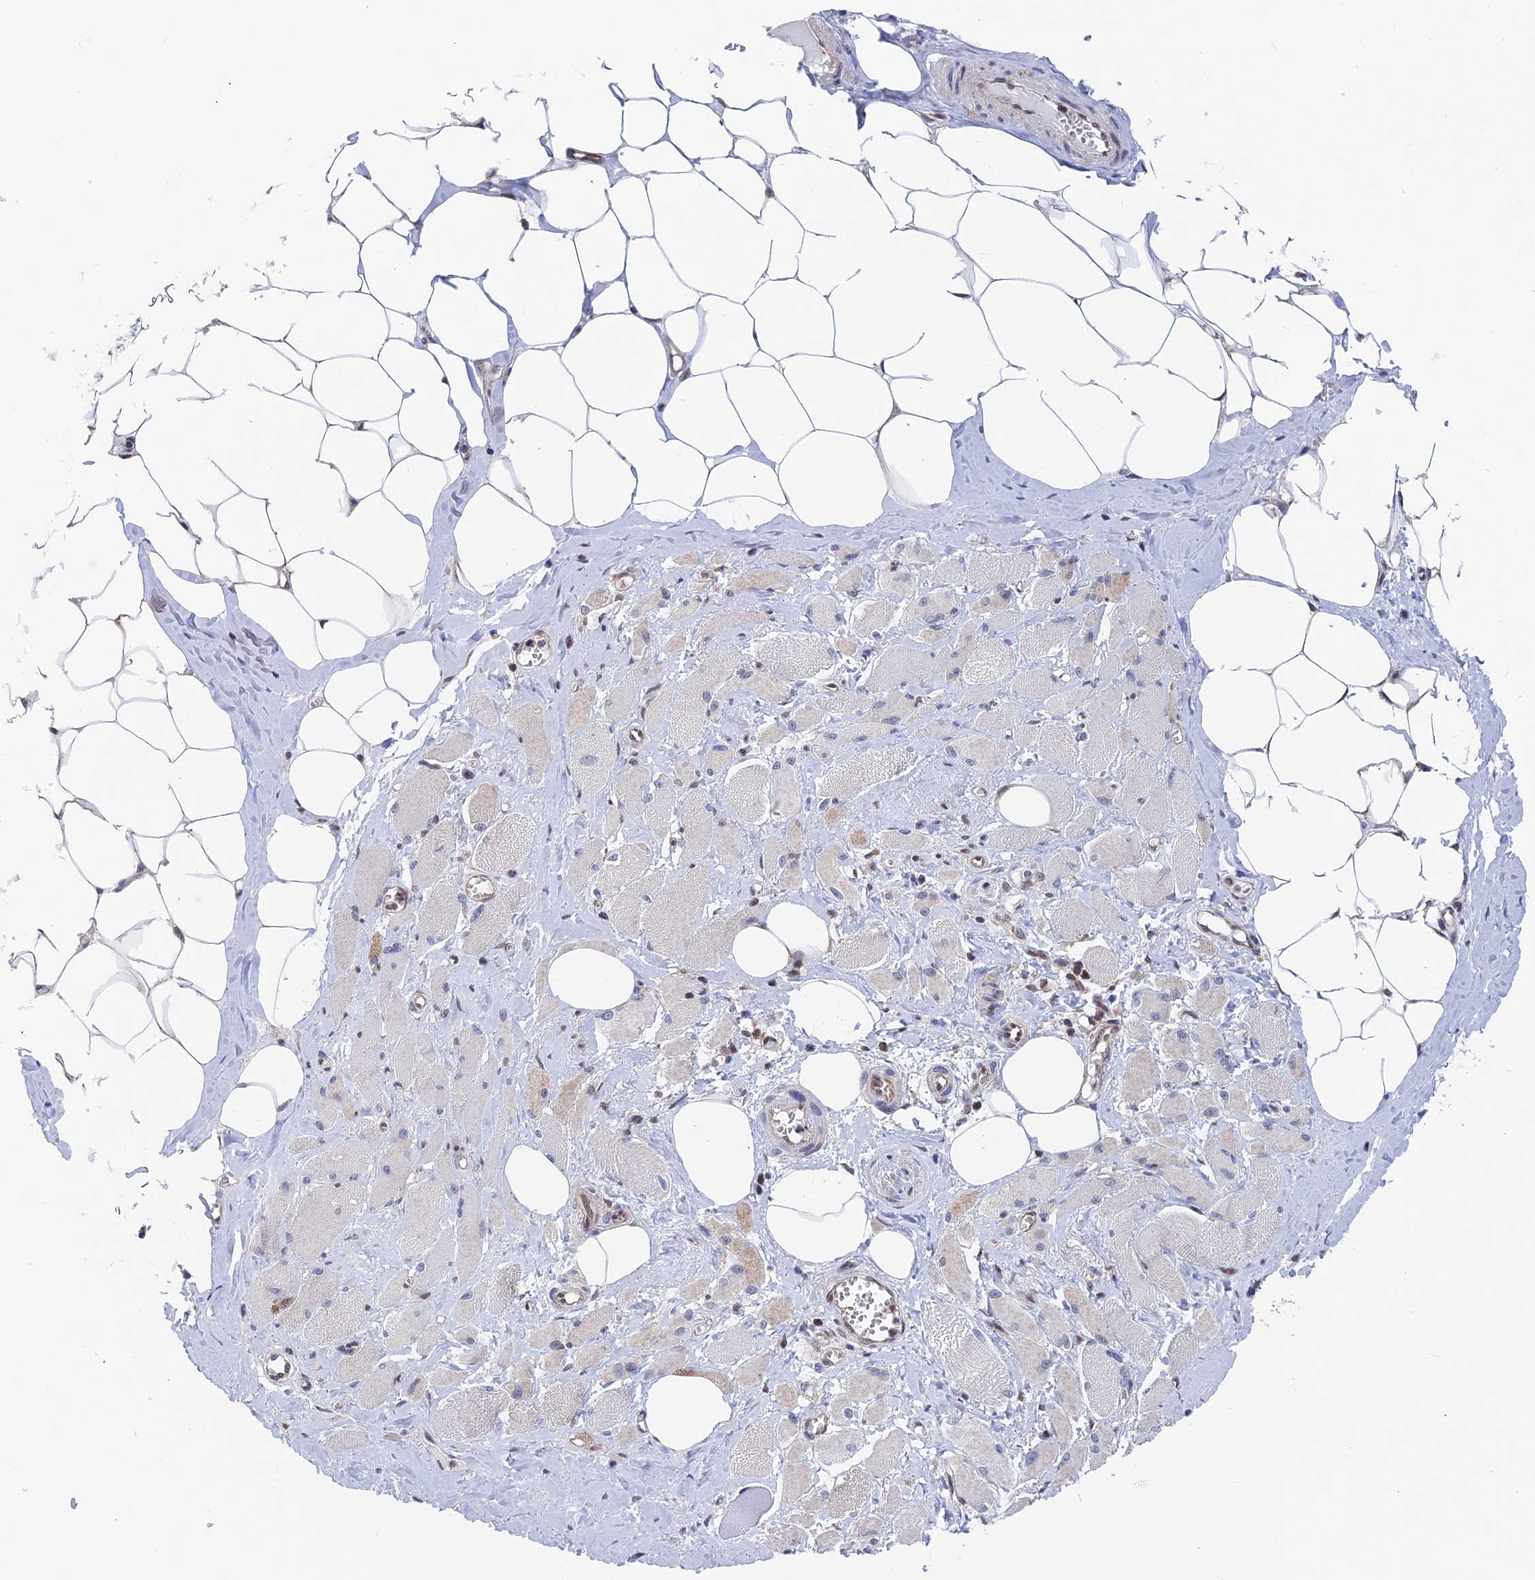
{"staining": {"intensity": "weak", "quantity": "<25%", "location": "cytoplasmic/membranous"}, "tissue": "skeletal muscle", "cell_type": "Myocytes", "image_type": "normal", "snomed": [{"axis": "morphology", "description": "Normal tissue, NOS"}, {"axis": "morphology", "description": "Basal cell carcinoma"}, {"axis": "topography", "description": "Skeletal muscle"}], "caption": "Immunohistochemistry image of unremarkable skeletal muscle stained for a protein (brown), which reveals no expression in myocytes. (DAB (3,3'-diaminobenzidine) immunohistochemistry visualized using brightfield microscopy, high magnification).", "gene": "IGBP1", "patient": {"sex": "female", "age": 64}}